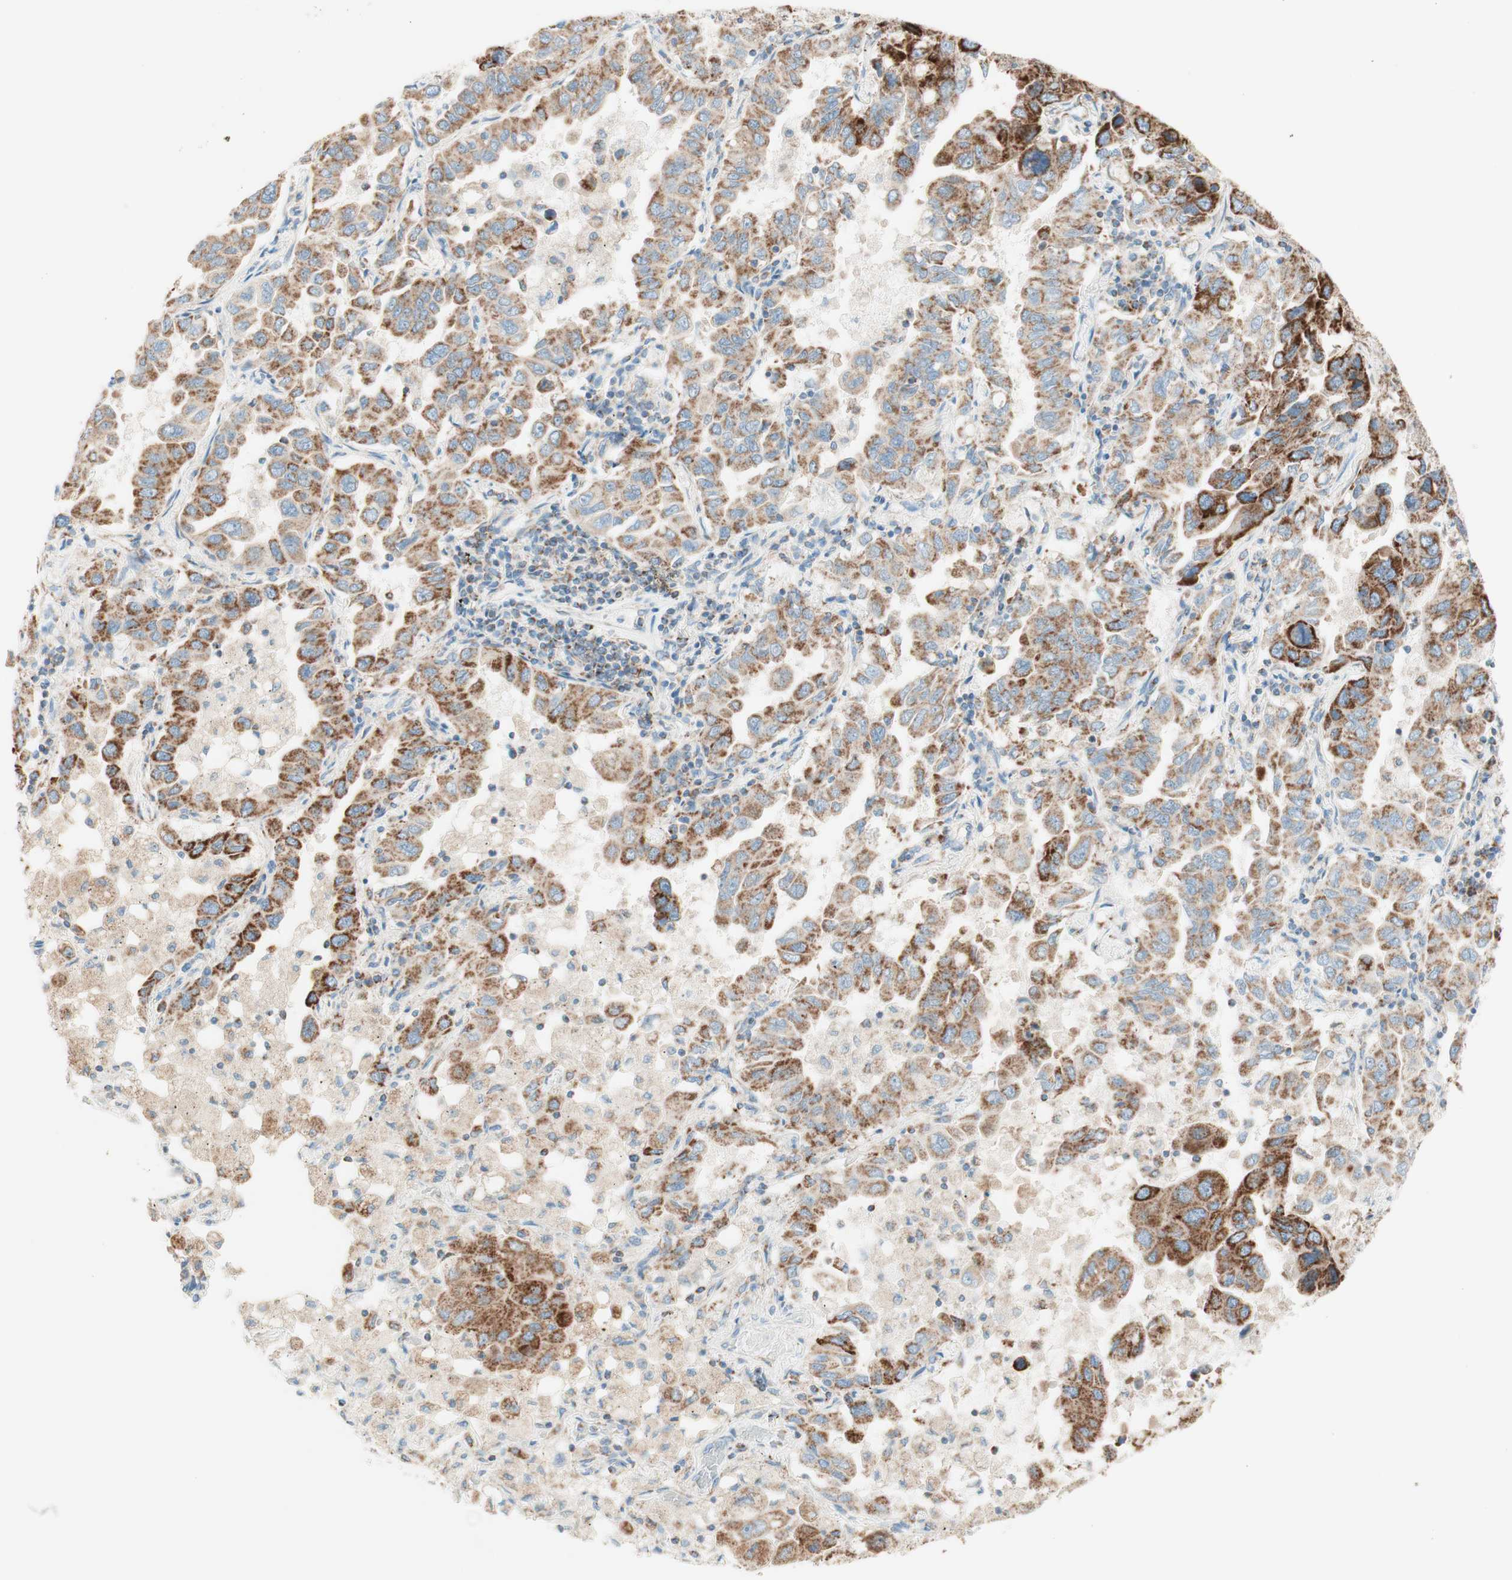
{"staining": {"intensity": "strong", "quantity": ">75%", "location": "cytoplasmic/membranous"}, "tissue": "lung cancer", "cell_type": "Tumor cells", "image_type": "cancer", "snomed": [{"axis": "morphology", "description": "Adenocarcinoma, NOS"}, {"axis": "topography", "description": "Lung"}], "caption": "Immunohistochemical staining of human lung cancer (adenocarcinoma) displays strong cytoplasmic/membranous protein positivity in about >75% of tumor cells.", "gene": "TOMM20", "patient": {"sex": "male", "age": 64}}